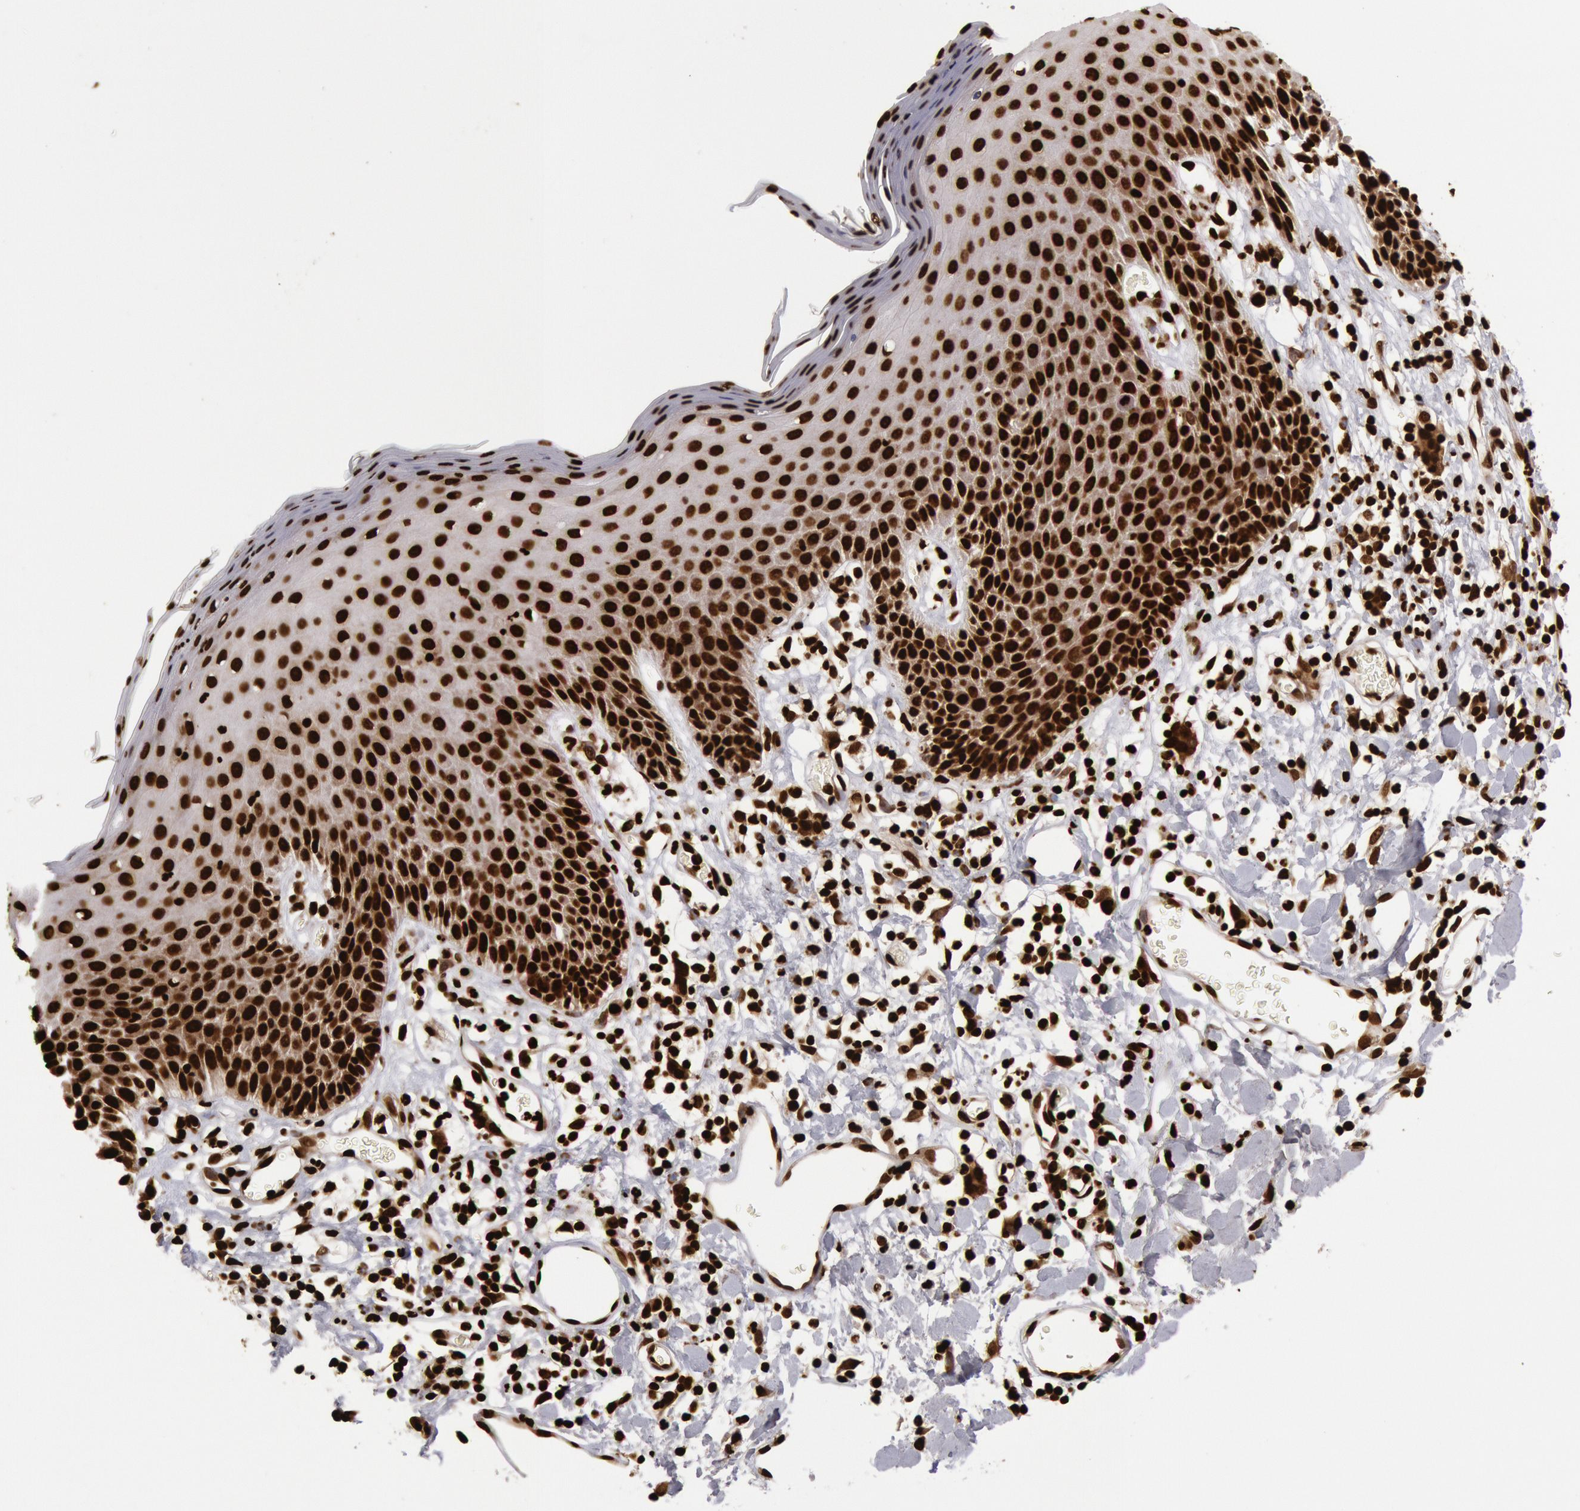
{"staining": {"intensity": "strong", "quantity": ">75%", "location": "nuclear"}, "tissue": "skin", "cell_type": "Epidermal cells", "image_type": "normal", "snomed": [{"axis": "morphology", "description": "Normal tissue, NOS"}, {"axis": "topography", "description": "Vulva"}, {"axis": "topography", "description": "Peripheral nerve tissue"}], "caption": "Unremarkable skin exhibits strong nuclear staining in approximately >75% of epidermal cells The protein of interest is stained brown, and the nuclei are stained in blue (DAB (3,3'-diaminobenzidine) IHC with brightfield microscopy, high magnification)..", "gene": "H3", "patient": {"sex": "female", "age": 68}}